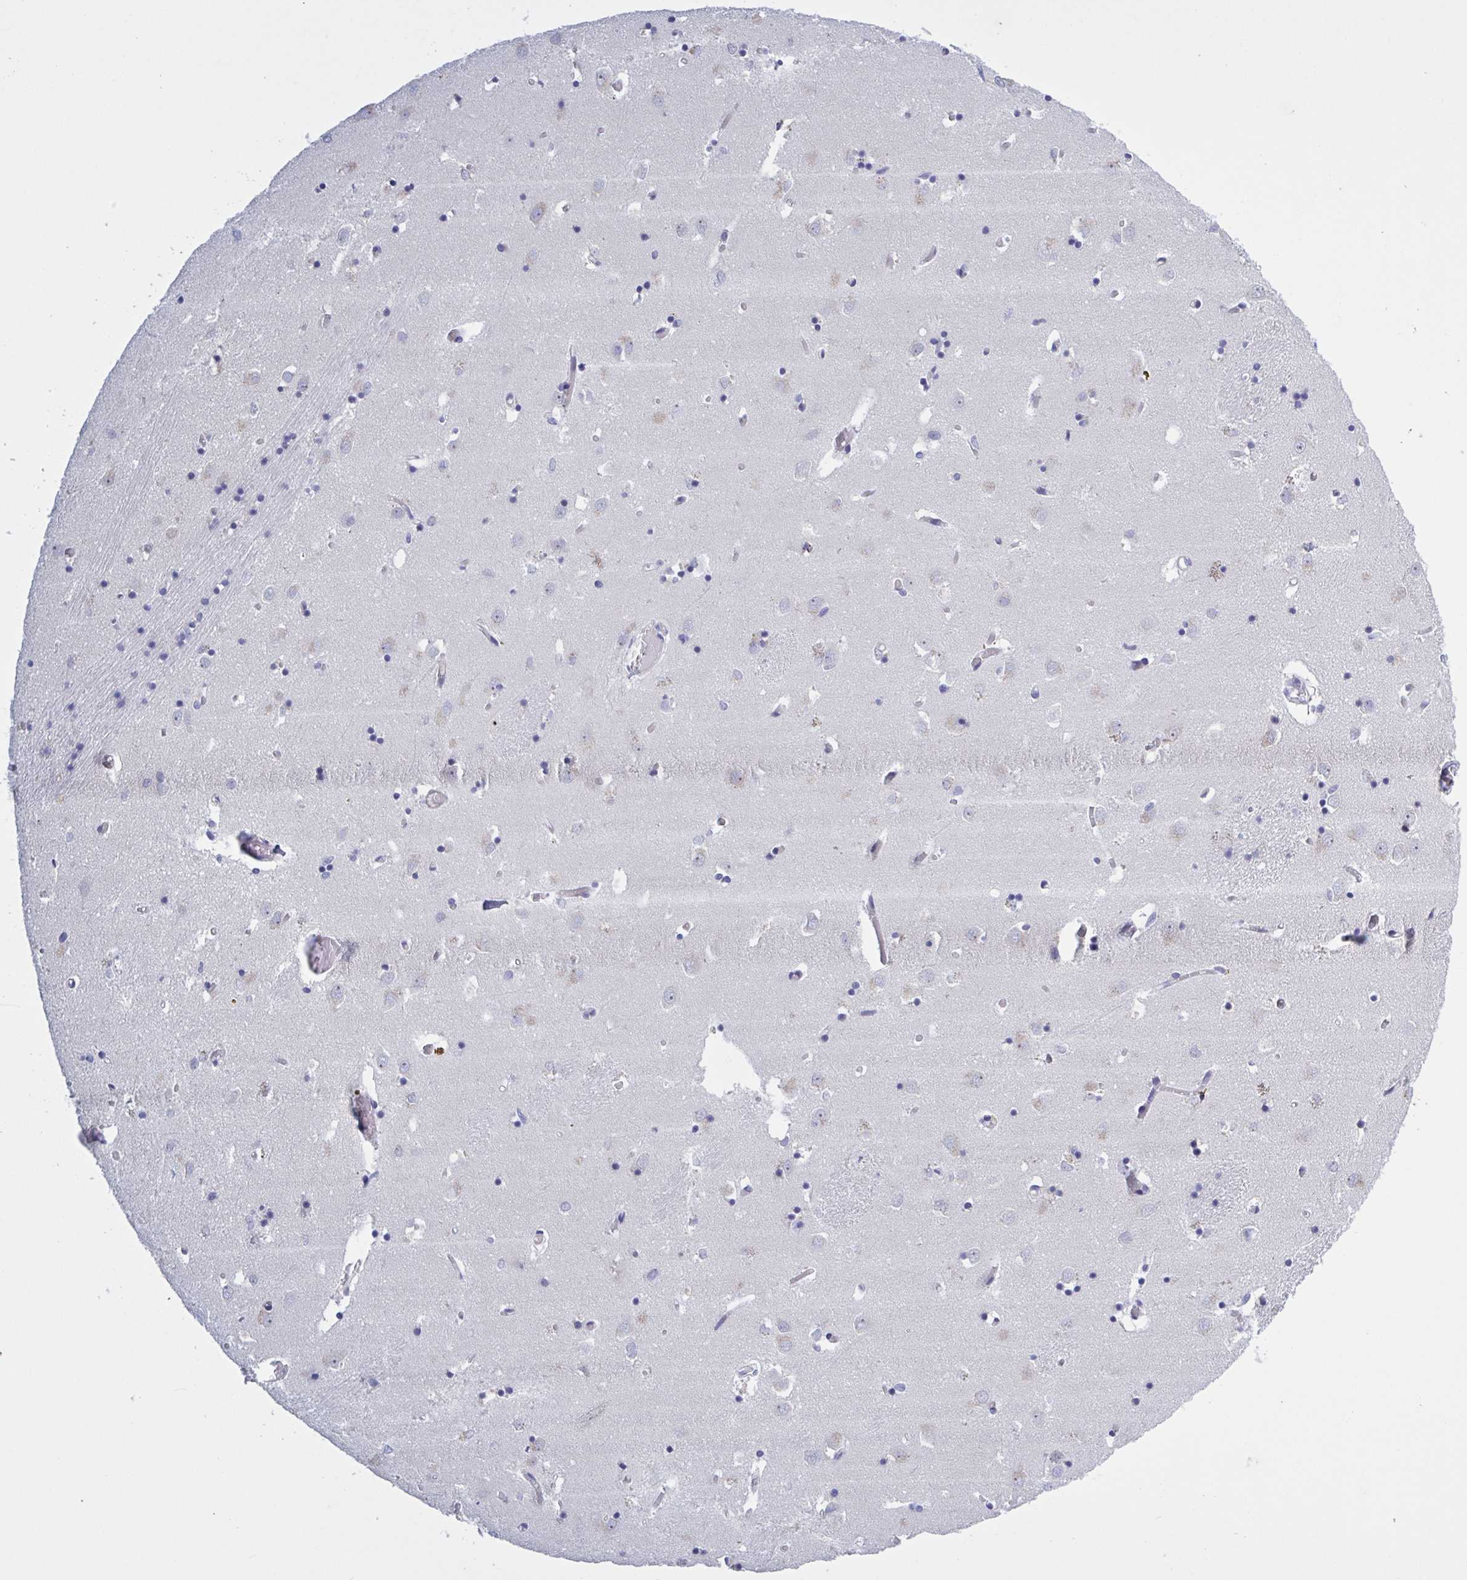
{"staining": {"intensity": "negative", "quantity": "none", "location": "none"}, "tissue": "caudate", "cell_type": "Glial cells", "image_type": "normal", "snomed": [{"axis": "morphology", "description": "Normal tissue, NOS"}, {"axis": "topography", "description": "Lateral ventricle wall"}], "caption": "DAB (3,3'-diaminobenzidine) immunohistochemical staining of unremarkable human caudate demonstrates no significant positivity in glial cells.", "gene": "ST14", "patient": {"sex": "male", "age": 70}}